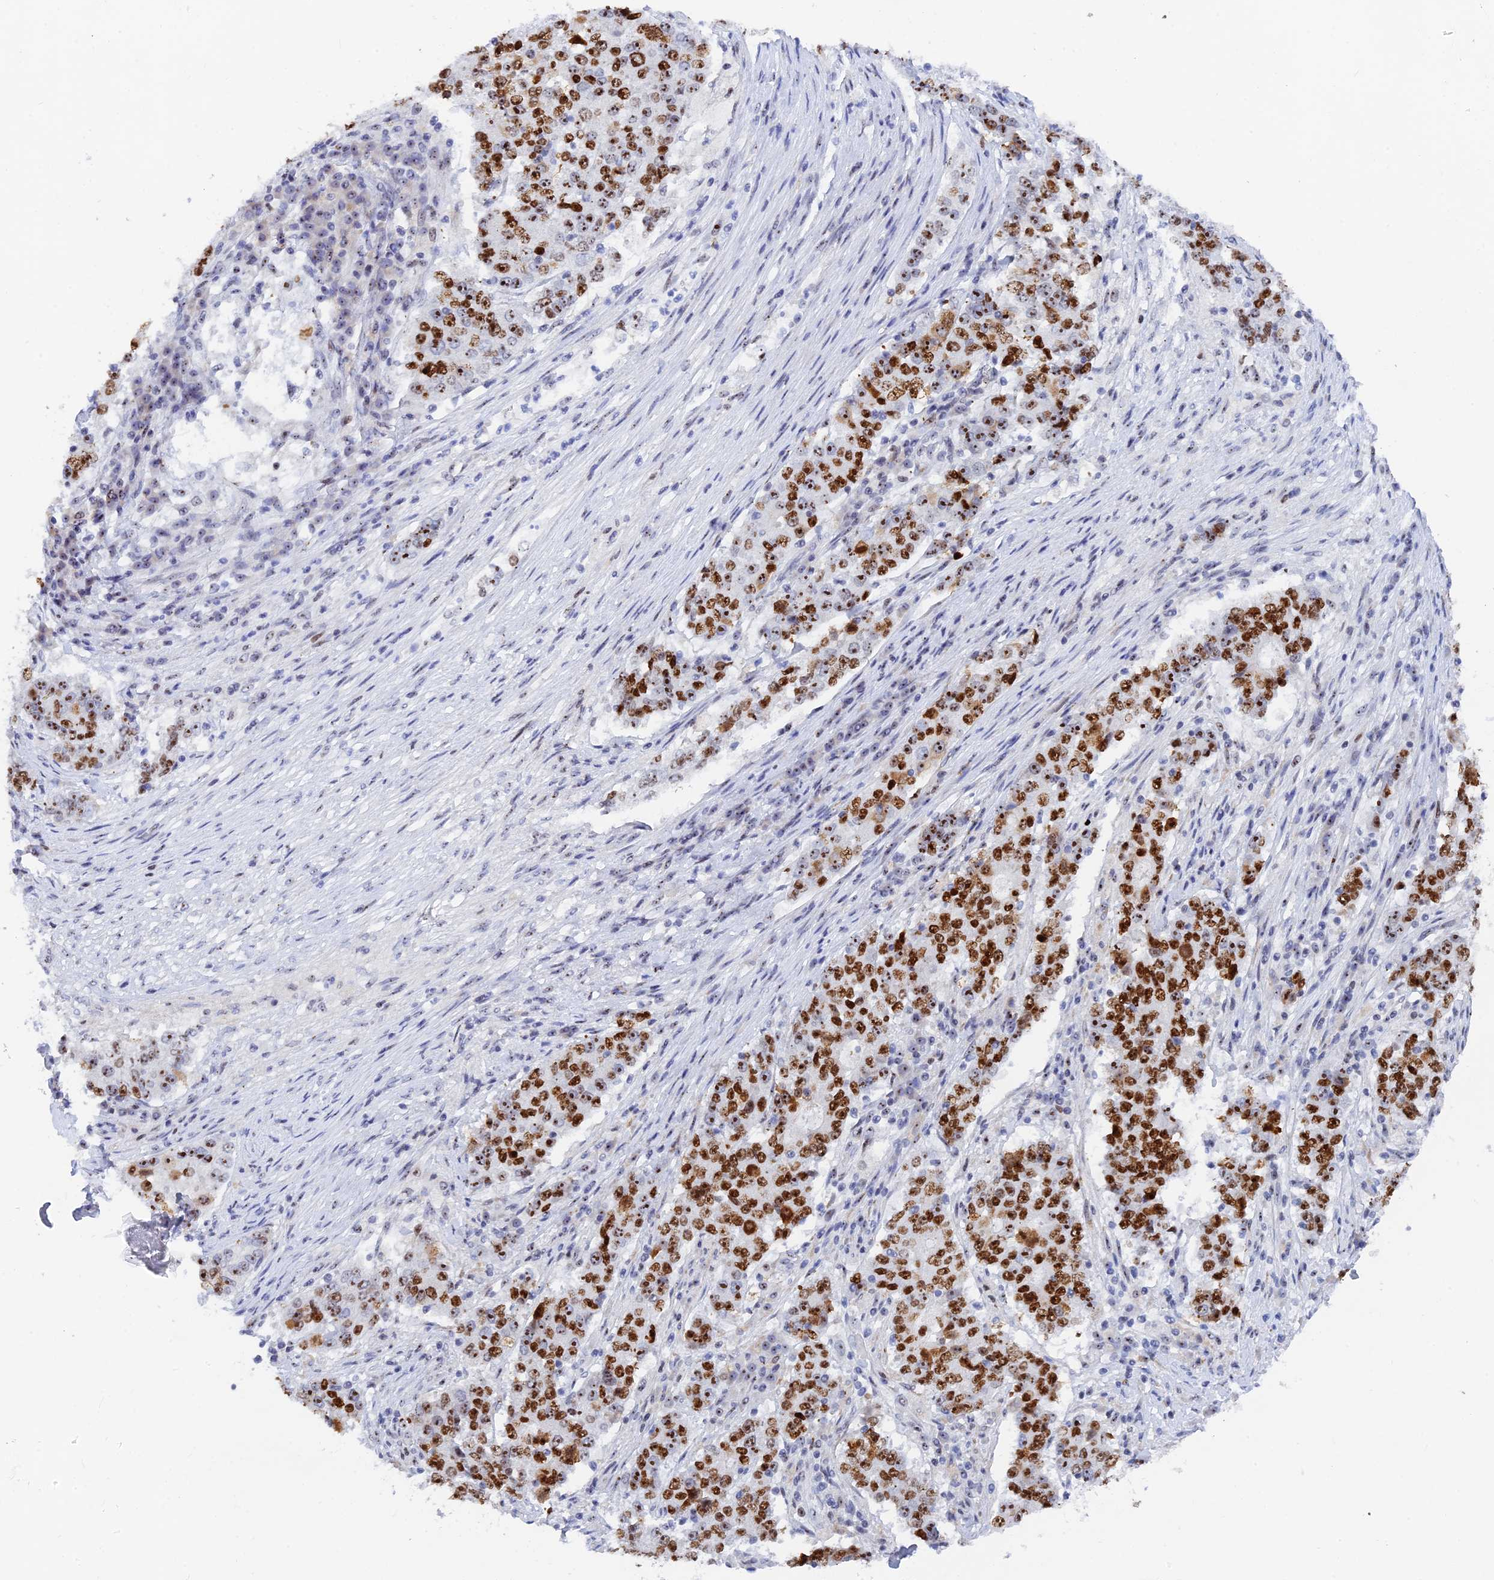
{"staining": {"intensity": "strong", "quantity": ">75%", "location": "nuclear"}, "tissue": "stomach cancer", "cell_type": "Tumor cells", "image_type": "cancer", "snomed": [{"axis": "morphology", "description": "Adenocarcinoma, NOS"}, {"axis": "topography", "description": "Stomach"}], "caption": "Tumor cells reveal strong nuclear positivity in approximately >75% of cells in stomach cancer (adenocarcinoma).", "gene": "RSL1D1", "patient": {"sex": "male", "age": 59}}